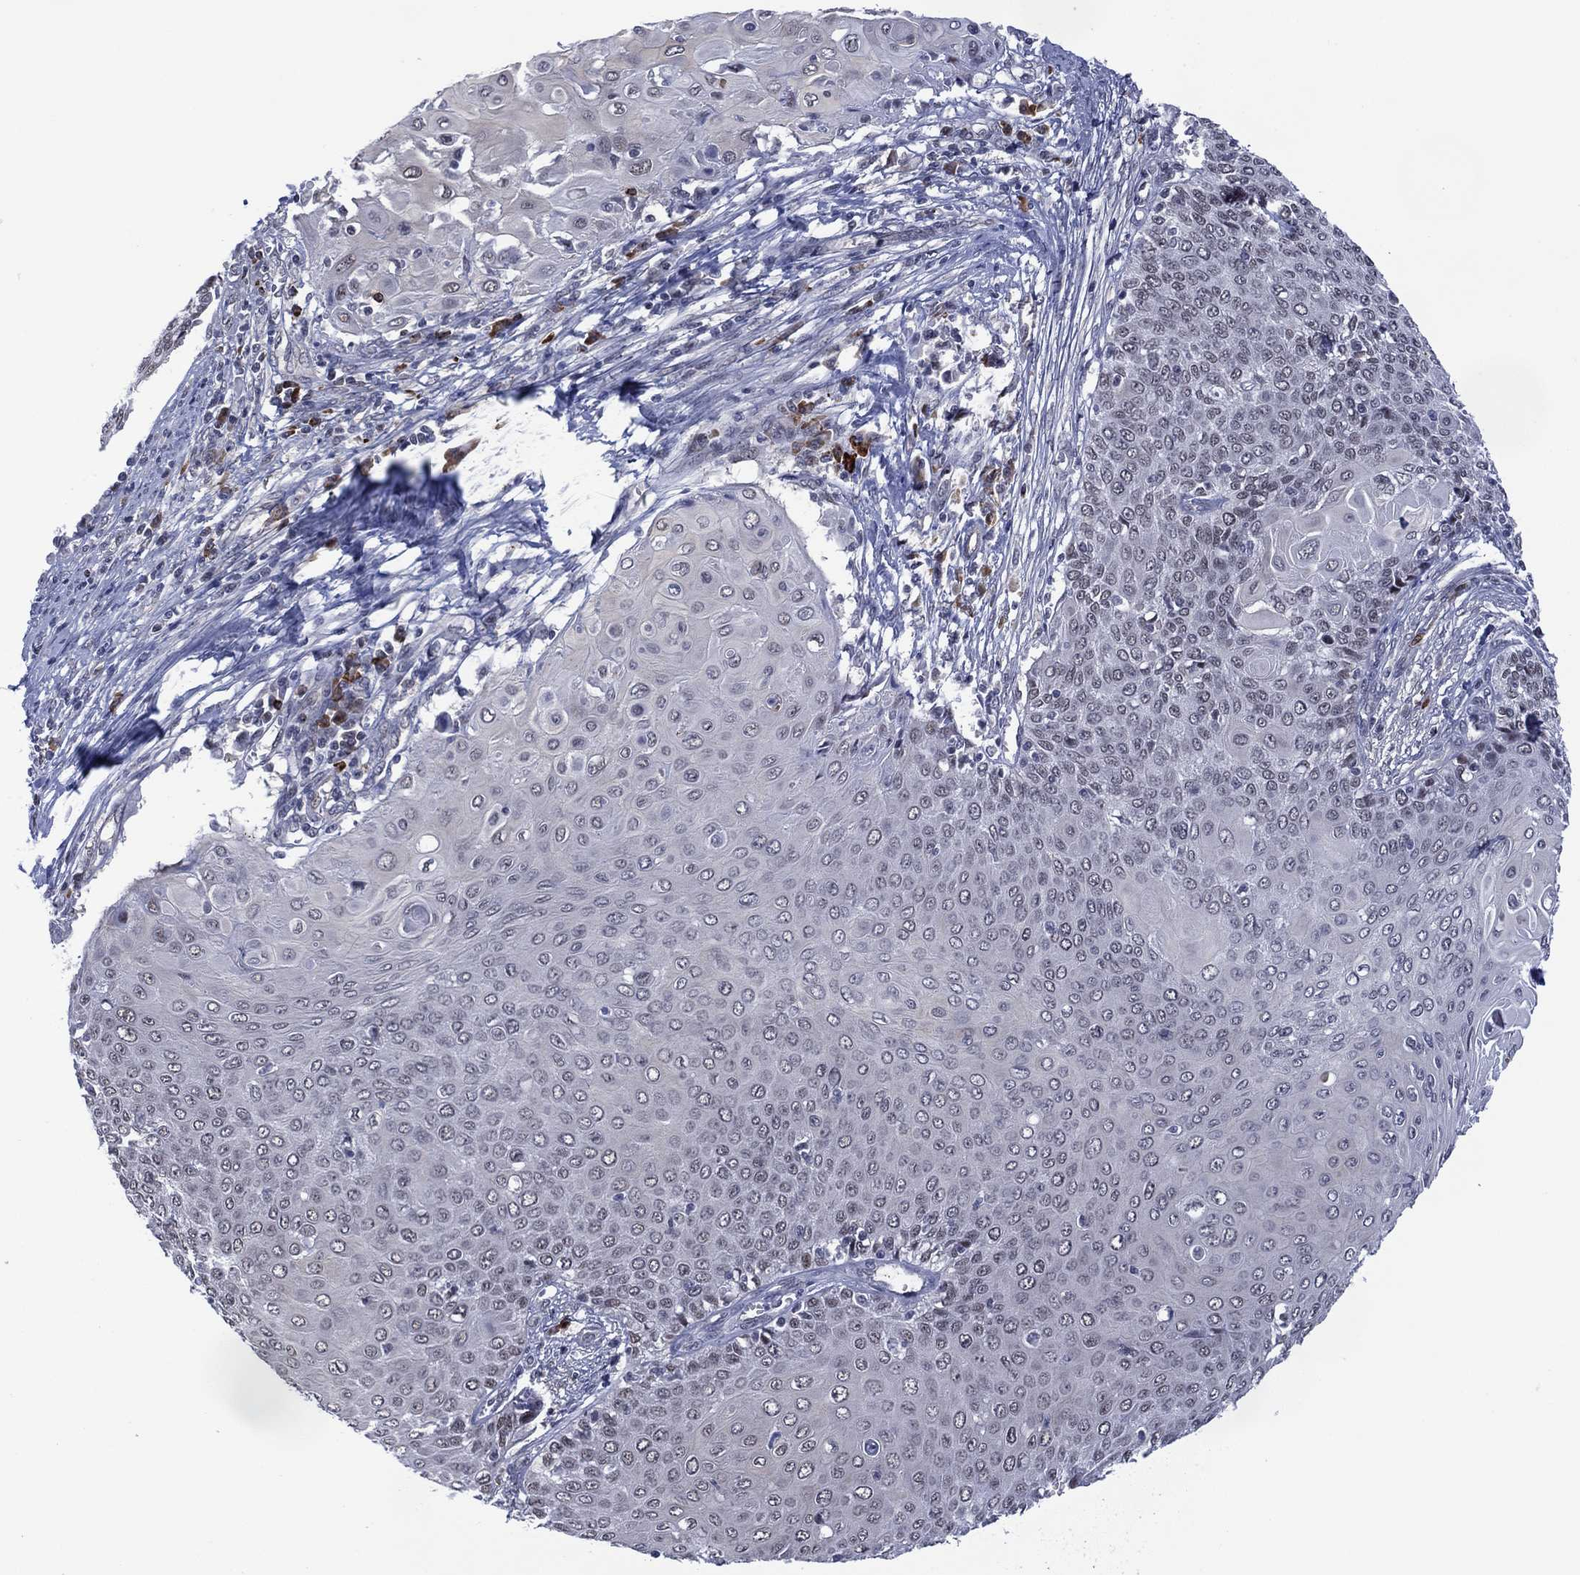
{"staining": {"intensity": "negative", "quantity": "none", "location": "none"}, "tissue": "cervical cancer", "cell_type": "Tumor cells", "image_type": "cancer", "snomed": [{"axis": "morphology", "description": "Squamous cell carcinoma, NOS"}, {"axis": "topography", "description": "Cervix"}], "caption": "Micrograph shows no significant protein staining in tumor cells of cervical cancer. (DAB (3,3'-diaminobenzidine) immunohistochemistry (IHC) visualized using brightfield microscopy, high magnification).", "gene": "DPP4", "patient": {"sex": "female", "age": 39}}